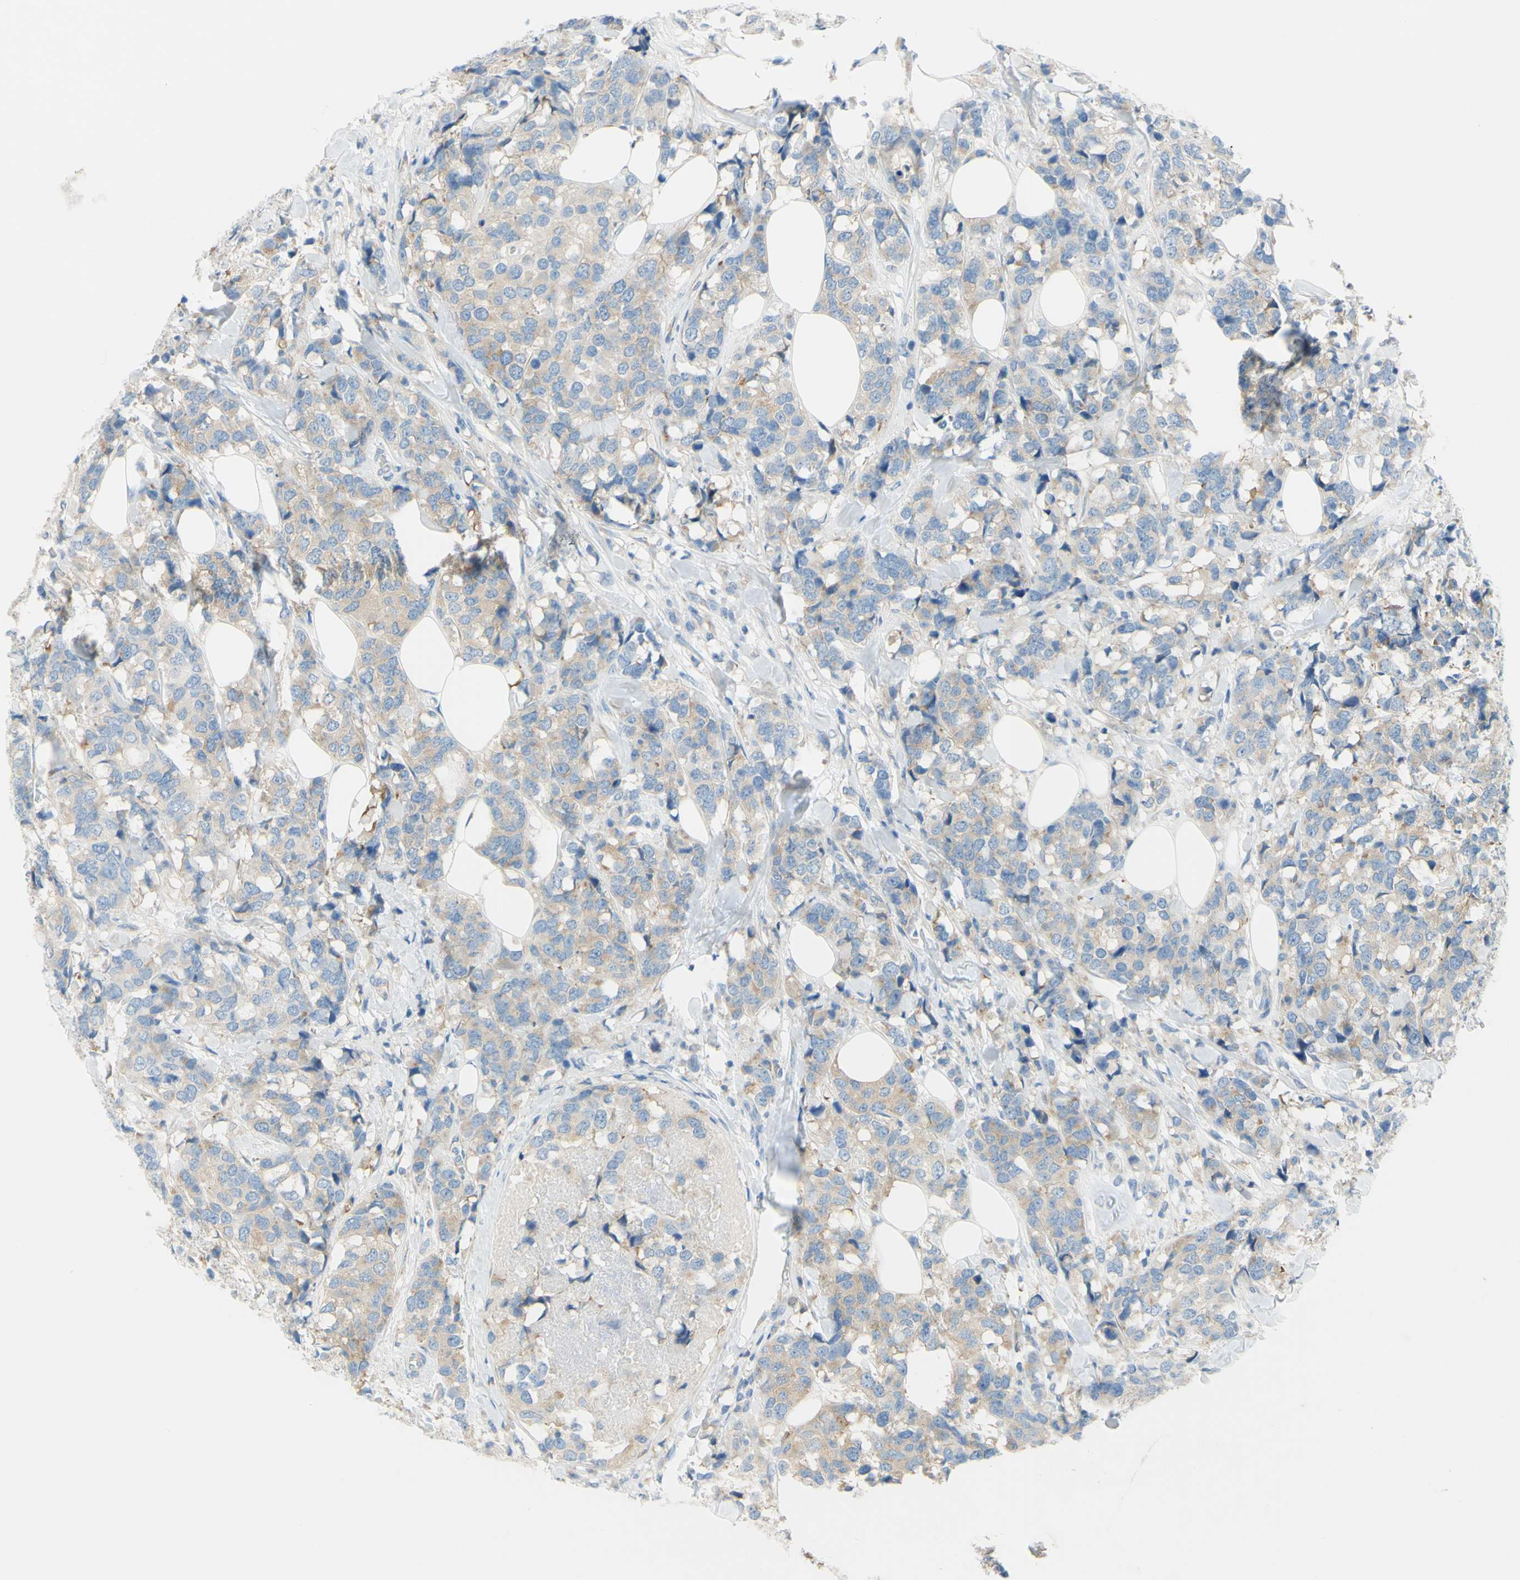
{"staining": {"intensity": "weak", "quantity": ">75%", "location": "cytoplasmic/membranous"}, "tissue": "breast cancer", "cell_type": "Tumor cells", "image_type": "cancer", "snomed": [{"axis": "morphology", "description": "Lobular carcinoma"}, {"axis": "topography", "description": "Breast"}], "caption": "Immunohistochemical staining of human breast cancer displays weak cytoplasmic/membranous protein expression in approximately >75% of tumor cells.", "gene": "FRMD4B", "patient": {"sex": "female", "age": 59}}